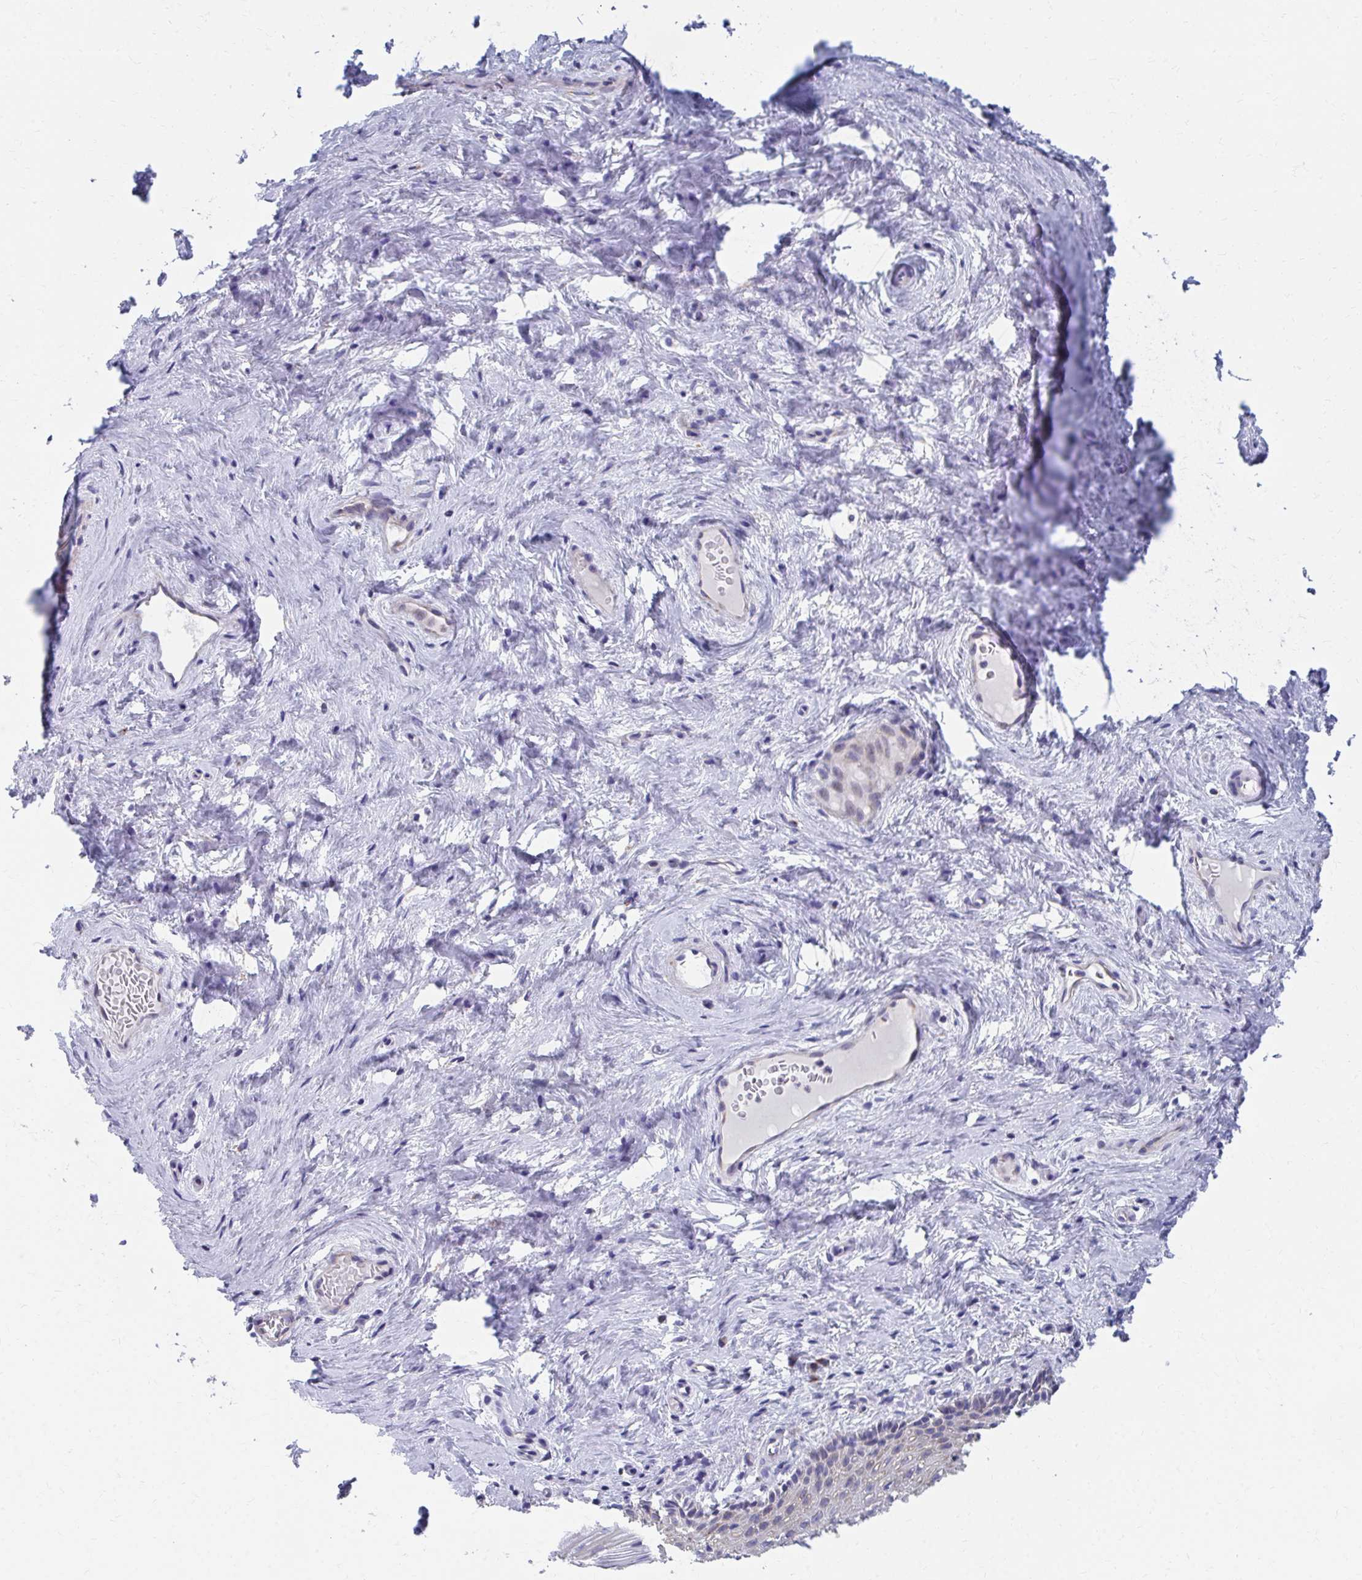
{"staining": {"intensity": "weak", "quantity": "<25%", "location": "cytoplasmic/membranous"}, "tissue": "vagina", "cell_type": "Squamous epithelial cells", "image_type": "normal", "snomed": [{"axis": "morphology", "description": "Normal tissue, NOS"}, {"axis": "topography", "description": "Vagina"}], "caption": "Immunohistochemistry of unremarkable human vagina reveals no expression in squamous epithelial cells.", "gene": "RCC1L", "patient": {"sex": "female", "age": 45}}